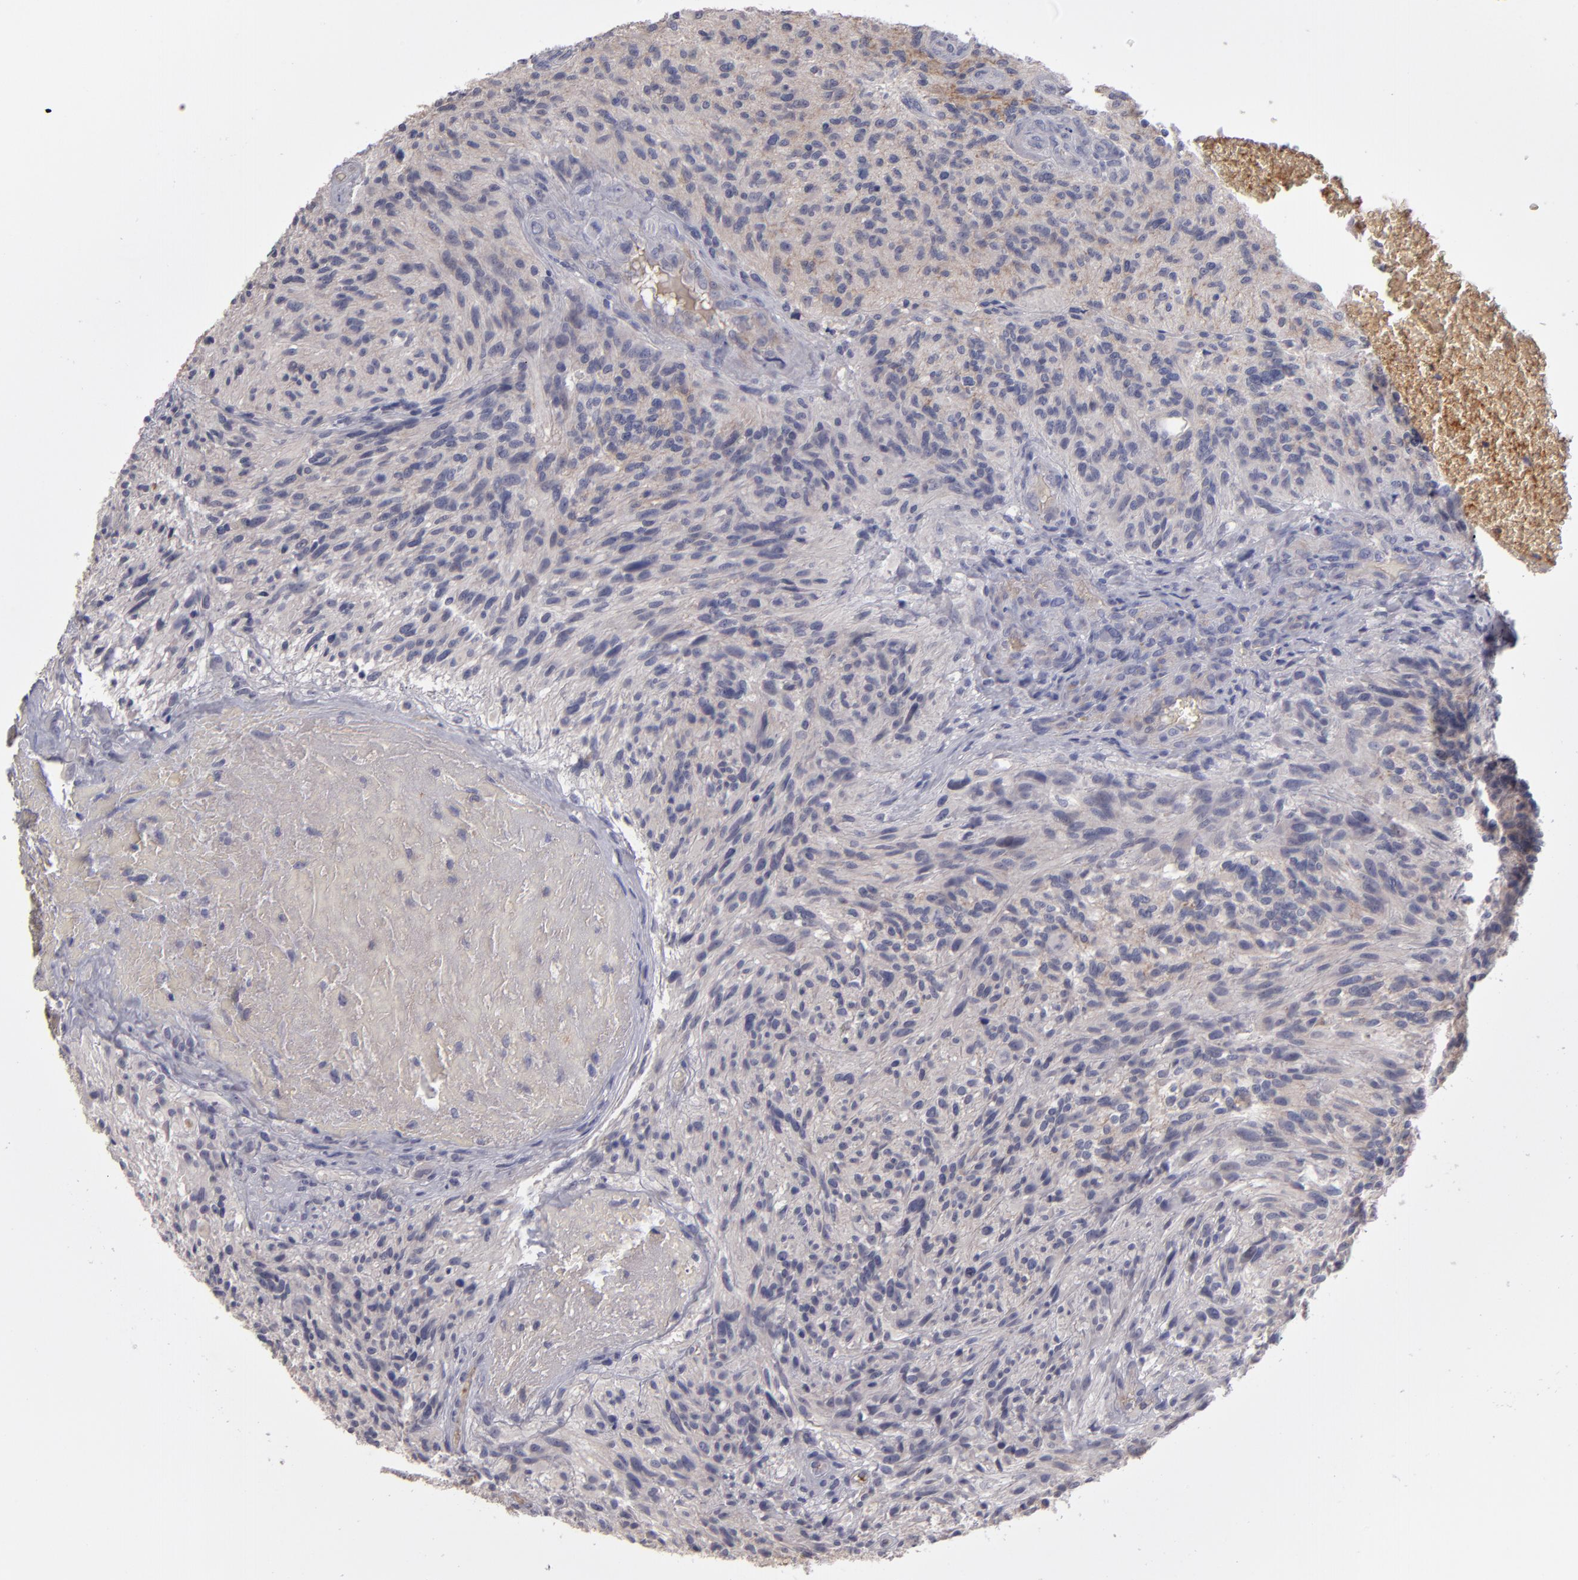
{"staining": {"intensity": "negative", "quantity": "none", "location": "none"}, "tissue": "glioma", "cell_type": "Tumor cells", "image_type": "cancer", "snomed": [{"axis": "morphology", "description": "Normal tissue, NOS"}, {"axis": "morphology", "description": "Glioma, malignant, High grade"}, {"axis": "topography", "description": "Cerebral cortex"}], "caption": "IHC of human glioma exhibits no expression in tumor cells.", "gene": "ITIH4", "patient": {"sex": "male", "age": 75}}